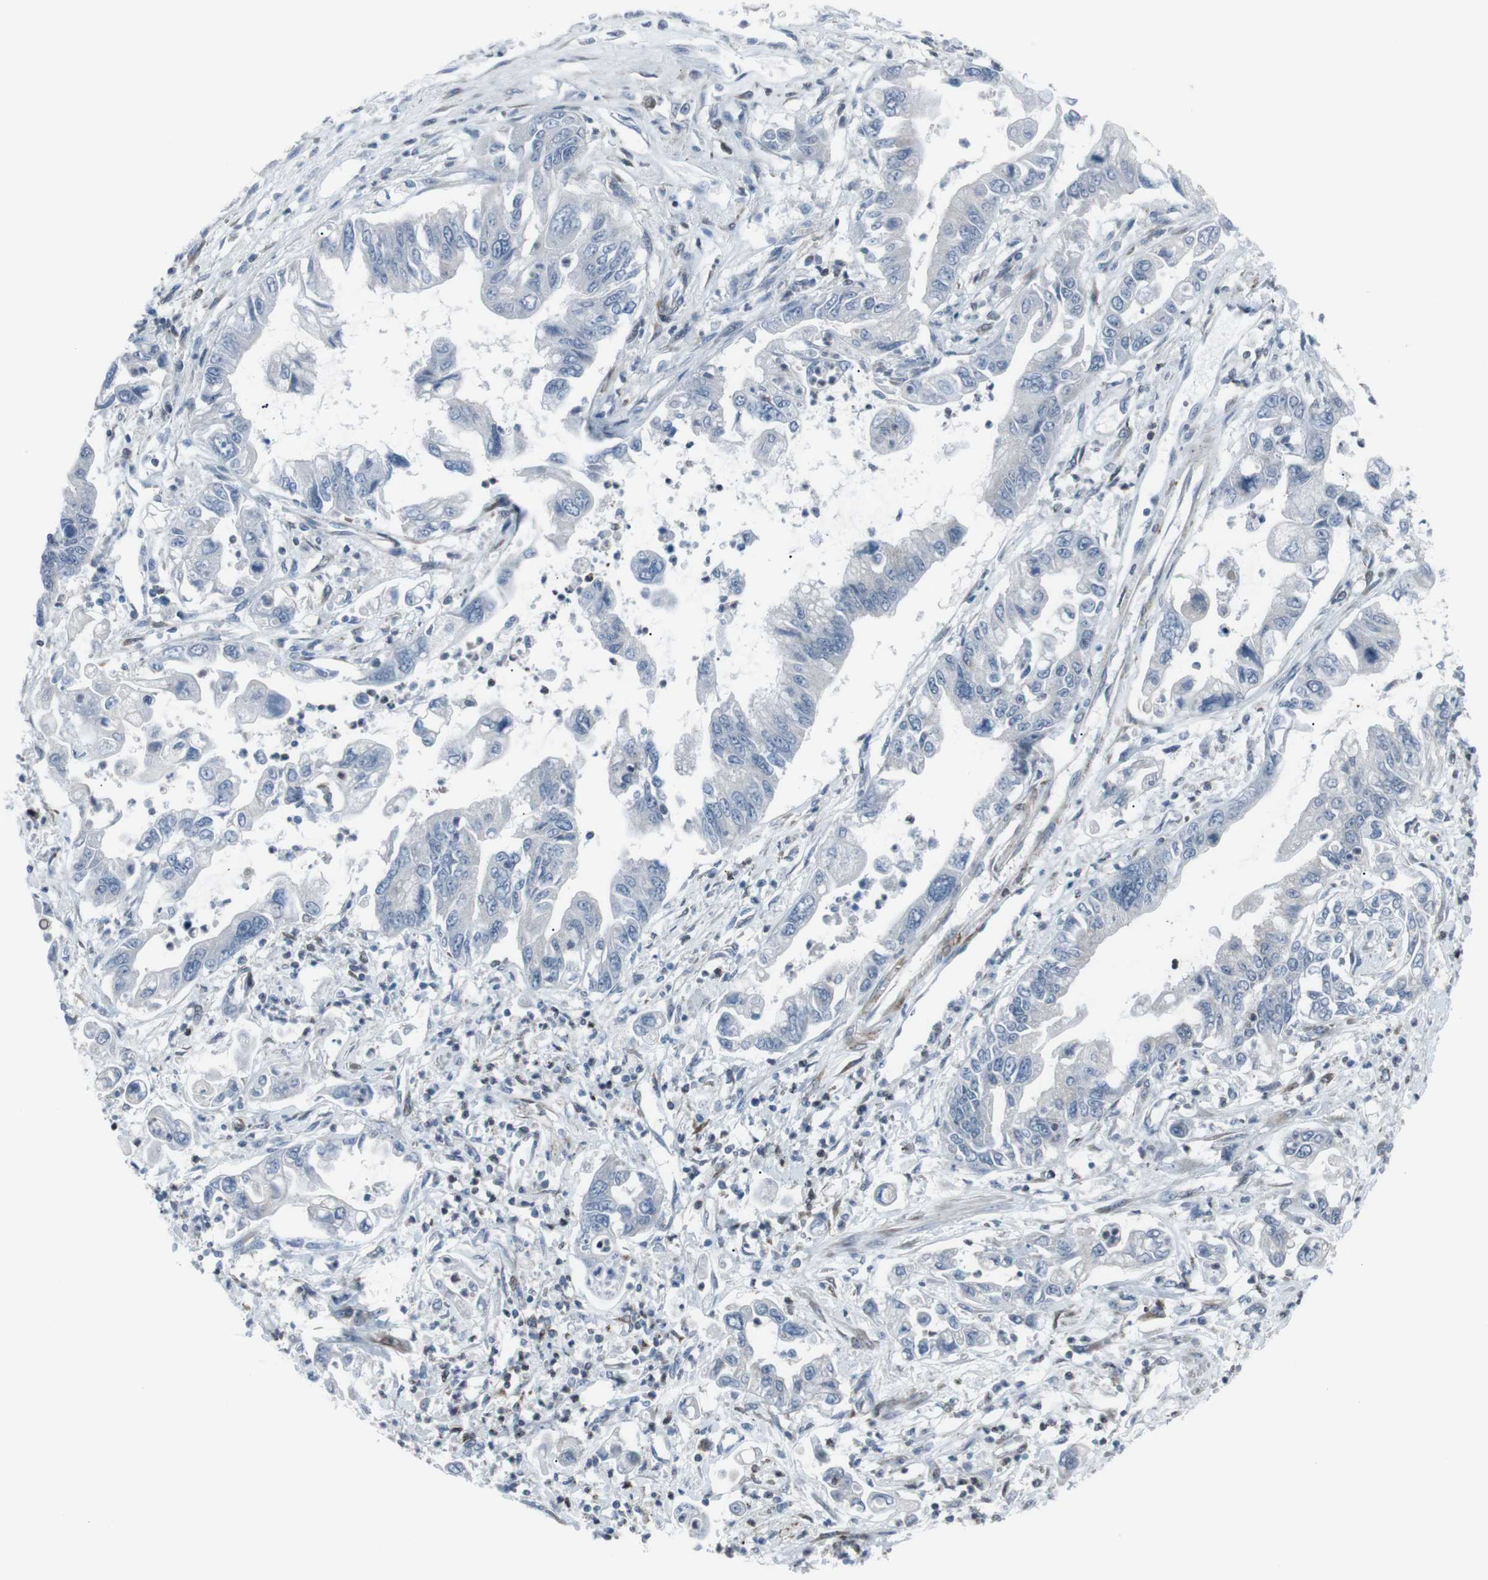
{"staining": {"intensity": "negative", "quantity": "none", "location": "none"}, "tissue": "pancreatic cancer", "cell_type": "Tumor cells", "image_type": "cancer", "snomed": [{"axis": "morphology", "description": "Adenocarcinoma, NOS"}, {"axis": "topography", "description": "Pancreas"}], "caption": "Histopathology image shows no significant protein positivity in tumor cells of pancreatic cancer.", "gene": "LNPK", "patient": {"sex": "male", "age": 56}}